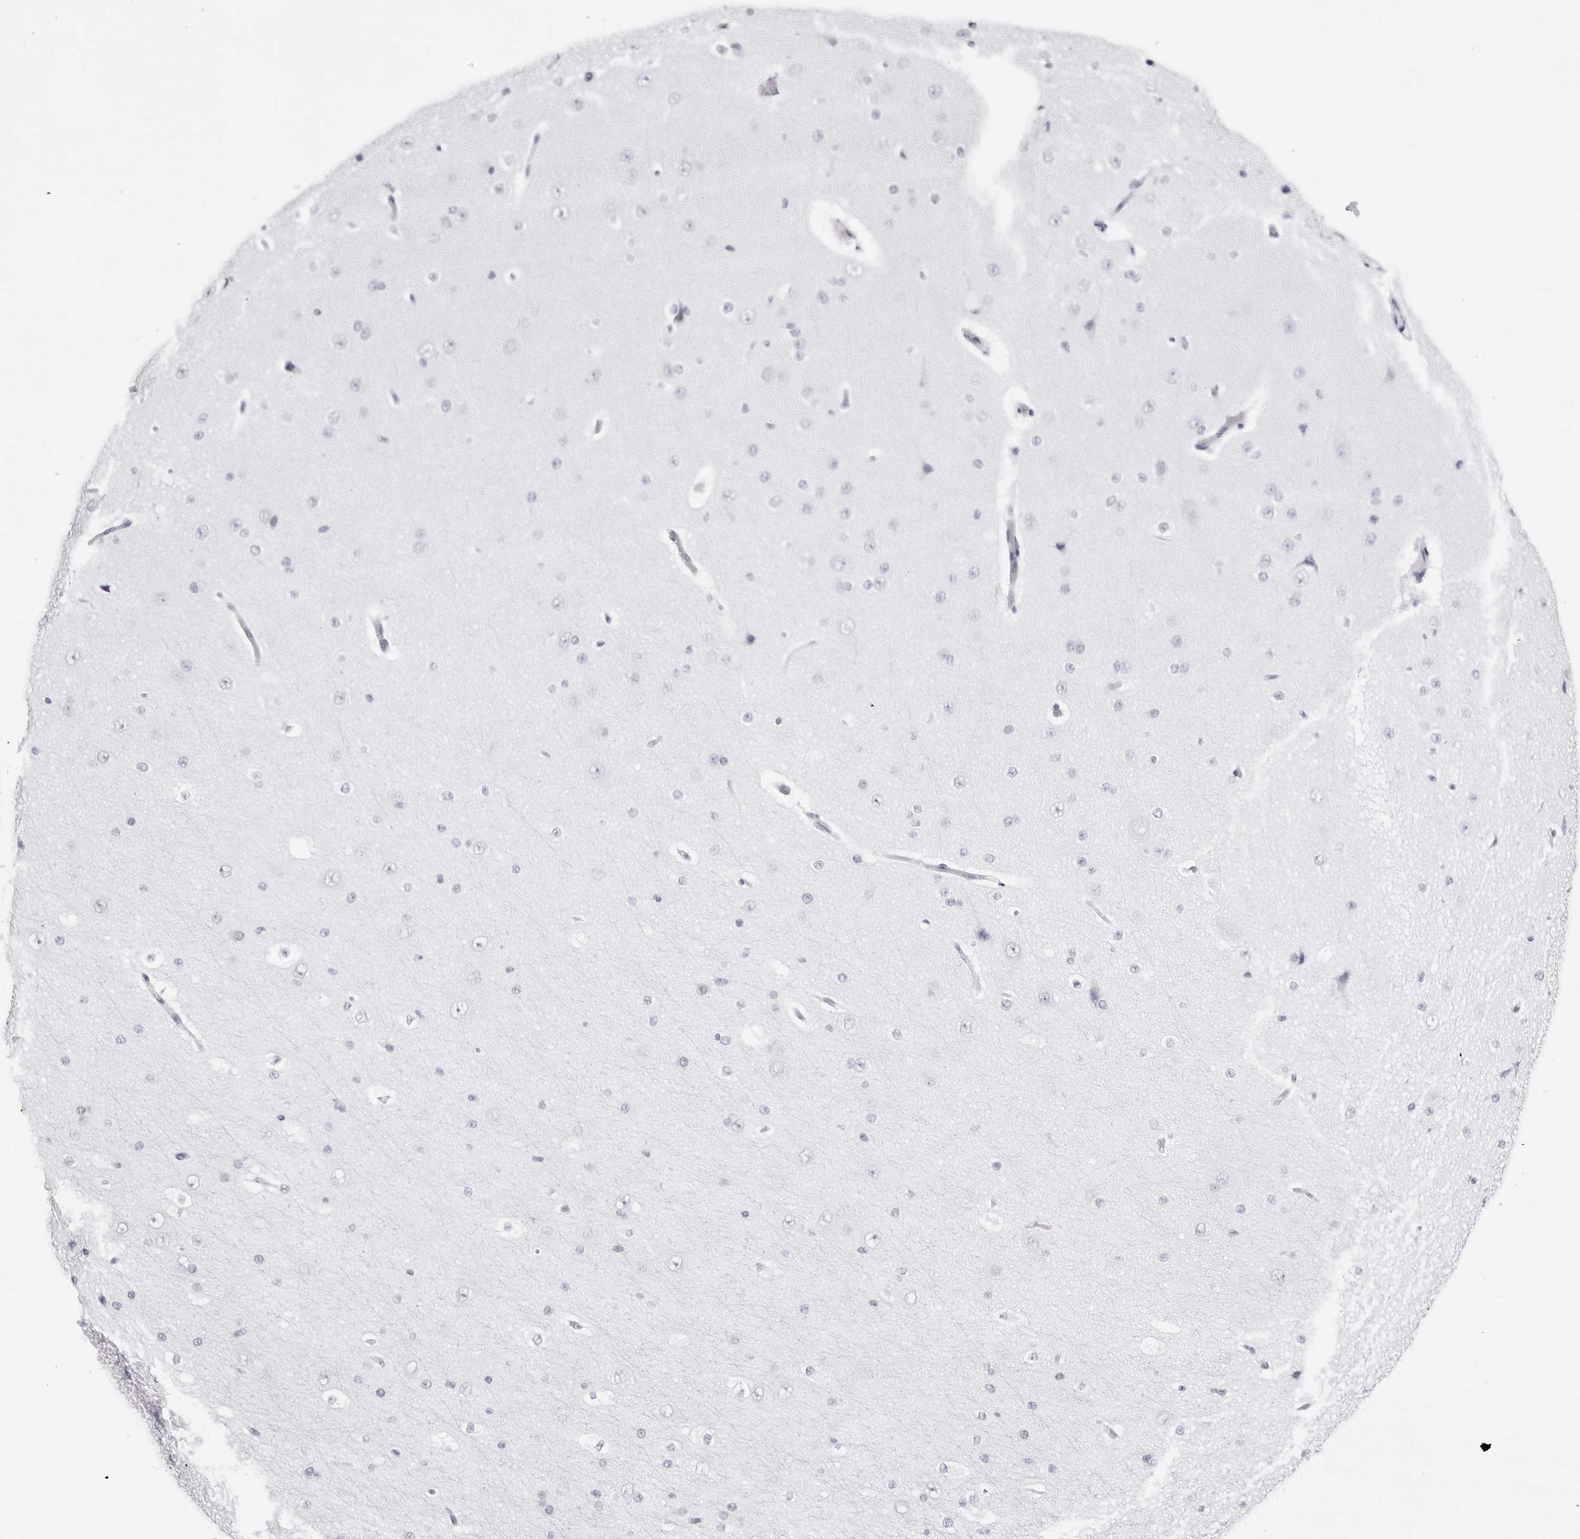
{"staining": {"intensity": "negative", "quantity": "none", "location": "none"}, "tissue": "cerebral cortex", "cell_type": "Endothelial cells", "image_type": "normal", "snomed": [{"axis": "morphology", "description": "Normal tissue, NOS"}, {"axis": "morphology", "description": "Developmental malformation"}, {"axis": "topography", "description": "Cerebral cortex"}], "caption": "Histopathology image shows no significant protein expression in endothelial cells of normal cerebral cortex. (Stains: DAB (3,3'-diaminobenzidine) immunohistochemistry (IHC) with hematoxylin counter stain, Microscopy: brightfield microscopy at high magnification).", "gene": "NASP", "patient": {"sex": "female", "age": 30}}